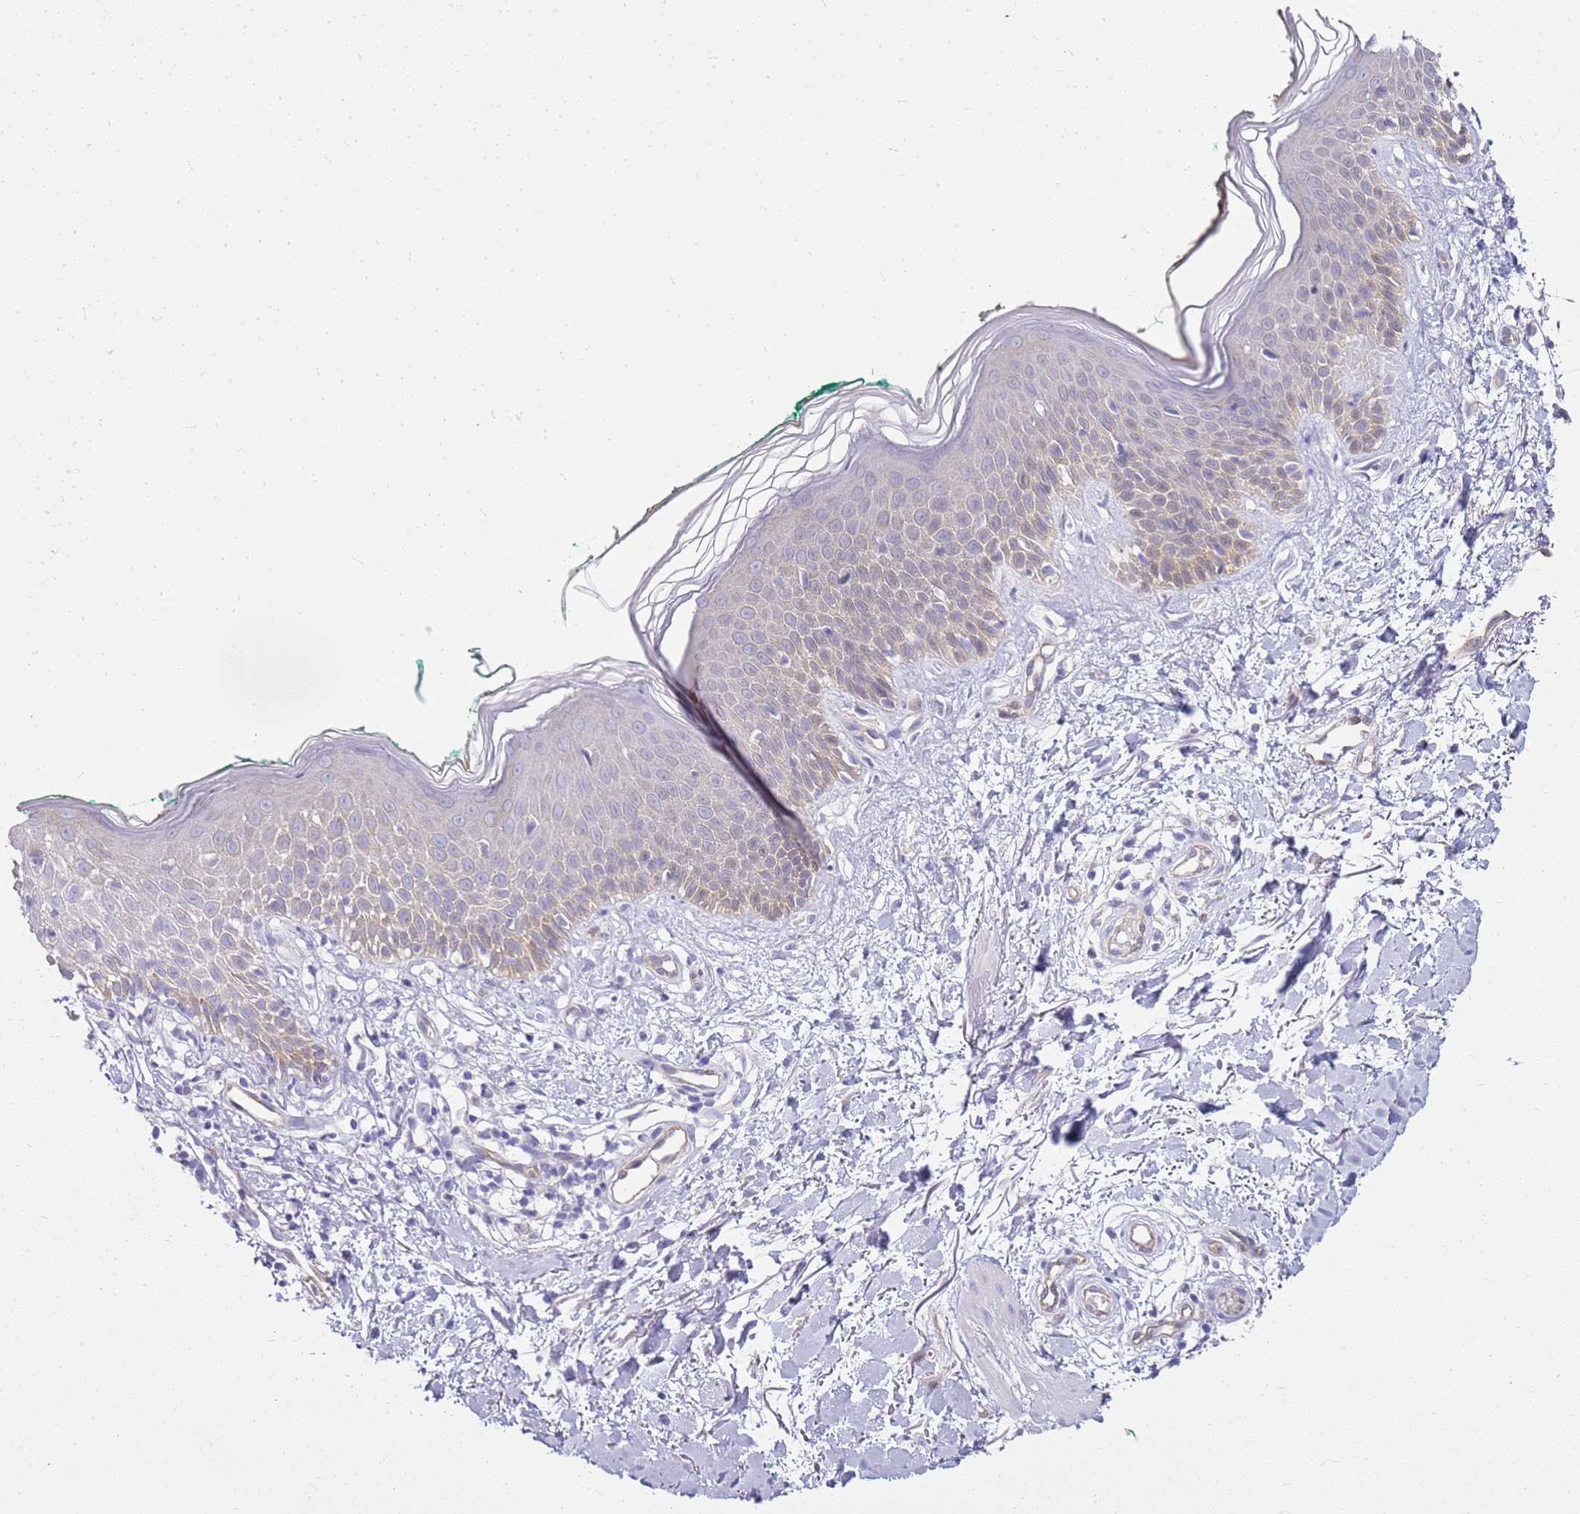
{"staining": {"intensity": "negative", "quantity": "none", "location": "none"}, "tissue": "skin", "cell_type": "Fibroblasts", "image_type": "normal", "snomed": [{"axis": "morphology", "description": "Normal tissue, NOS"}, {"axis": "morphology", "description": "Malignant melanoma, NOS"}, {"axis": "topography", "description": "Skin"}], "caption": "Immunohistochemistry of normal skin exhibits no staining in fibroblasts.", "gene": "YWHAE", "patient": {"sex": "male", "age": 62}}